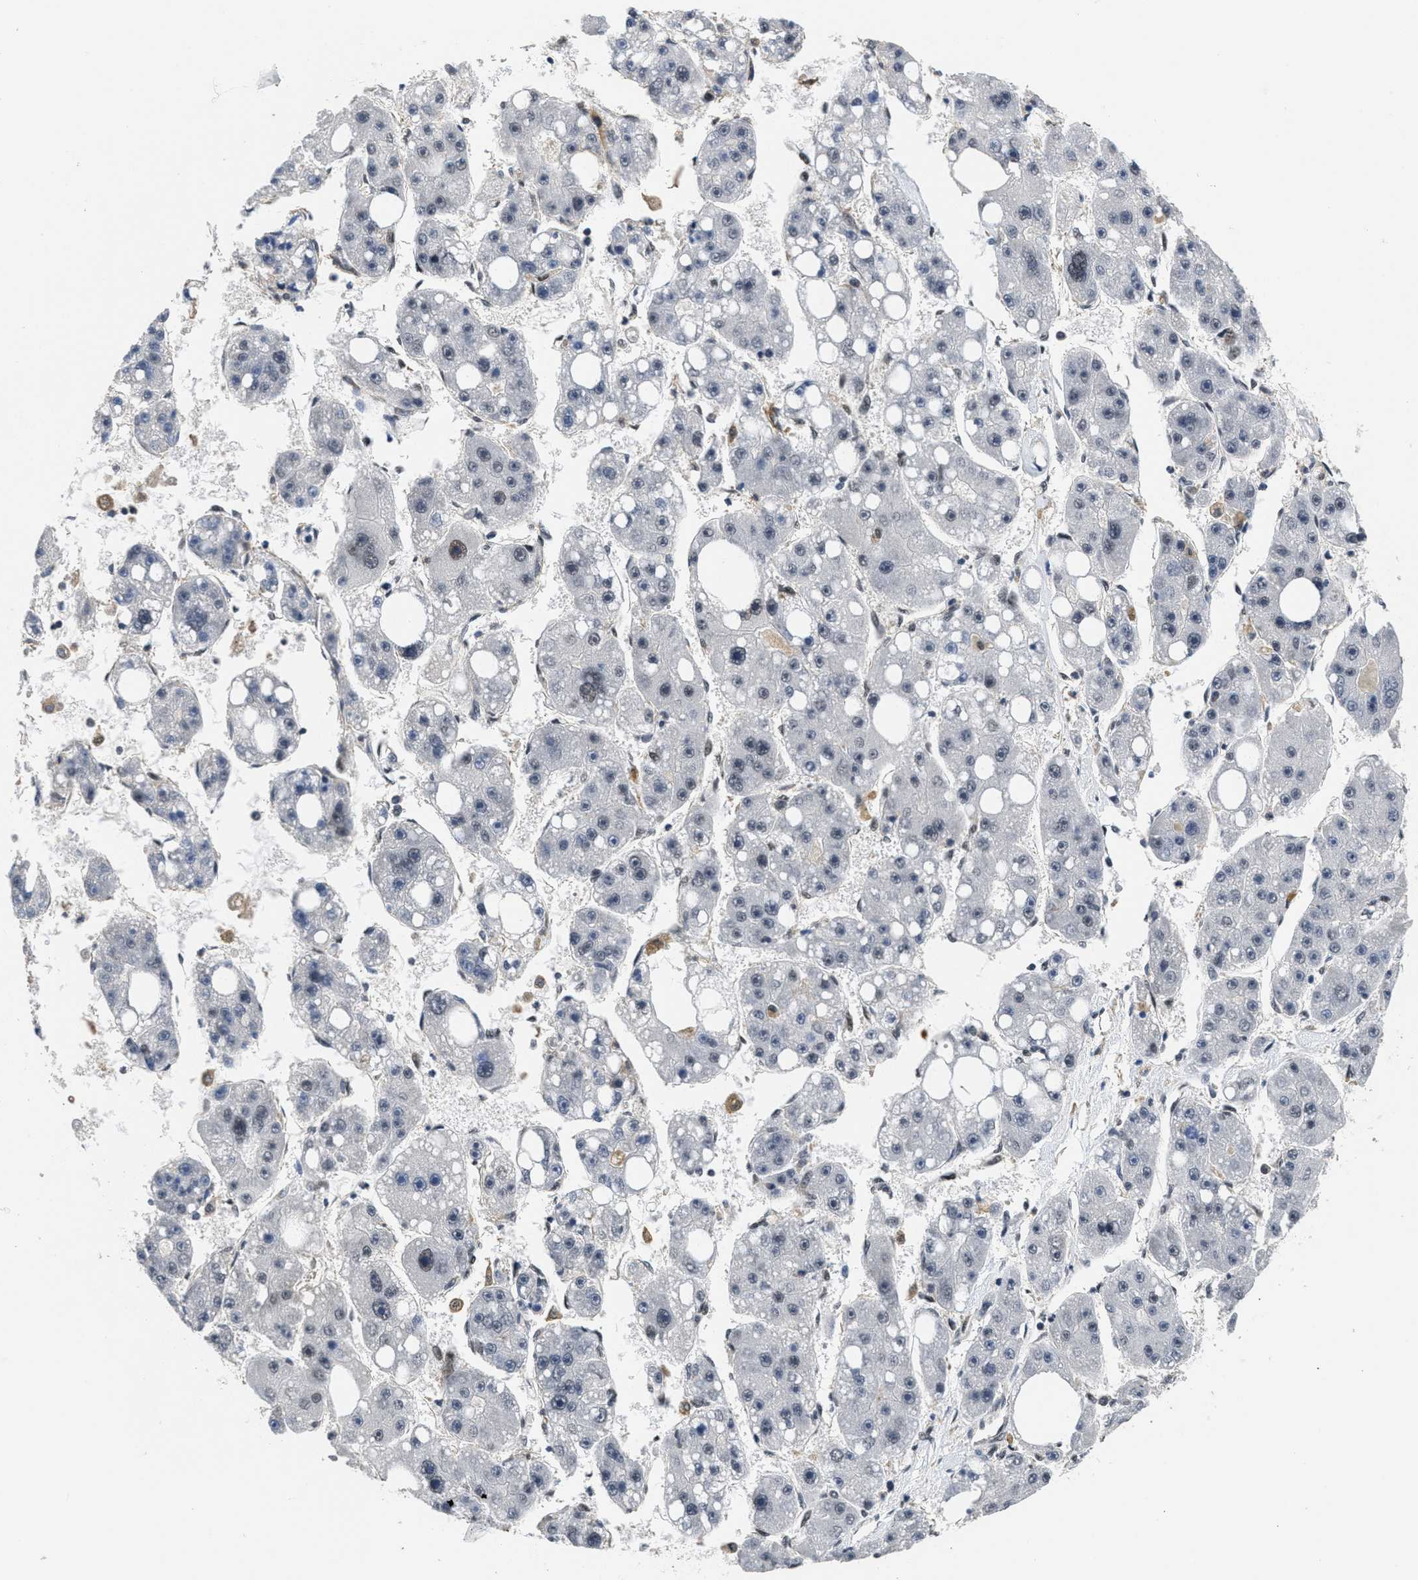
{"staining": {"intensity": "negative", "quantity": "none", "location": "none"}, "tissue": "liver cancer", "cell_type": "Tumor cells", "image_type": "cancer", "snomed": [{"axis": "morphology", "description": "Carcinoma, Hepatocellular, NOS"}, {"axis": "topography", "description": "Liver"}], "caption": "High power microscopy image of an immunohistochemistry photomicrograph of hepatocellular carcinoma (liver), revealing no significant positivity in tumor cells.", "gene": "CUL4B", "patient": {"sex": "female", "age": 61}}